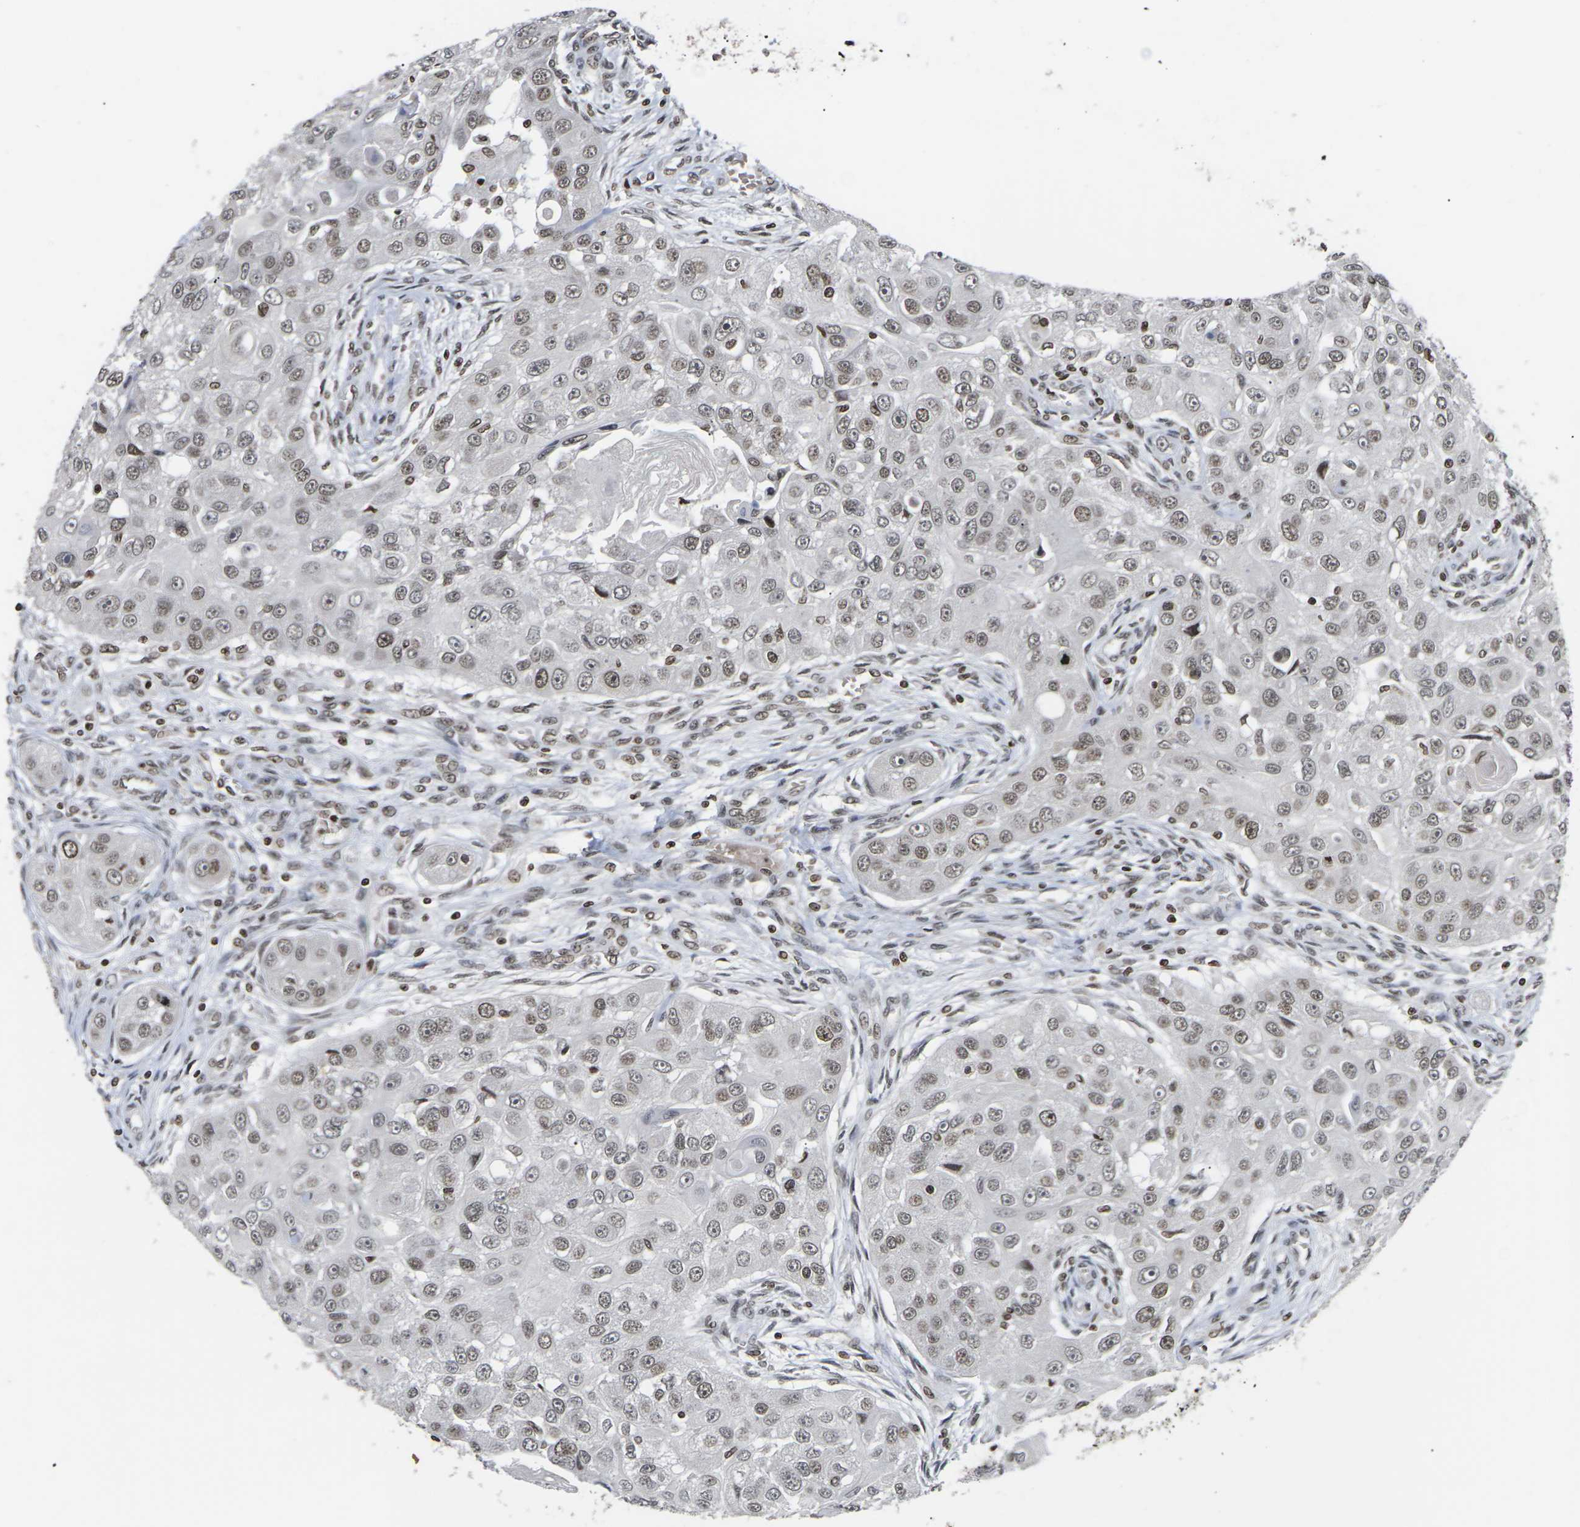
{"staining": {"intensity": "weak", "quantity": "25%-75%", "location": "nuclear"}, "tissue": "head and neck cancer", "cell_type": "Tumor cells", "image_type": "cancer", "snomed": [{"axis": "morphology", "description": "Normal tissue, NOS"}, {"axis": "morphology", "description": "Squamous cell carcinoma, NOS"}, {"axis": "topography", "description": "Skeletal muscle"}, {"axis": "topography", "description": "Head-Neck"}], "caption": "Tumor cells reveal low levels of weak nuclear staining in approximately 25%-75% of cells in human head and neck cancer (squamous cell carcinoma).", "gene": "ETV5", "patient": {"sex": "male", "age": 51}}